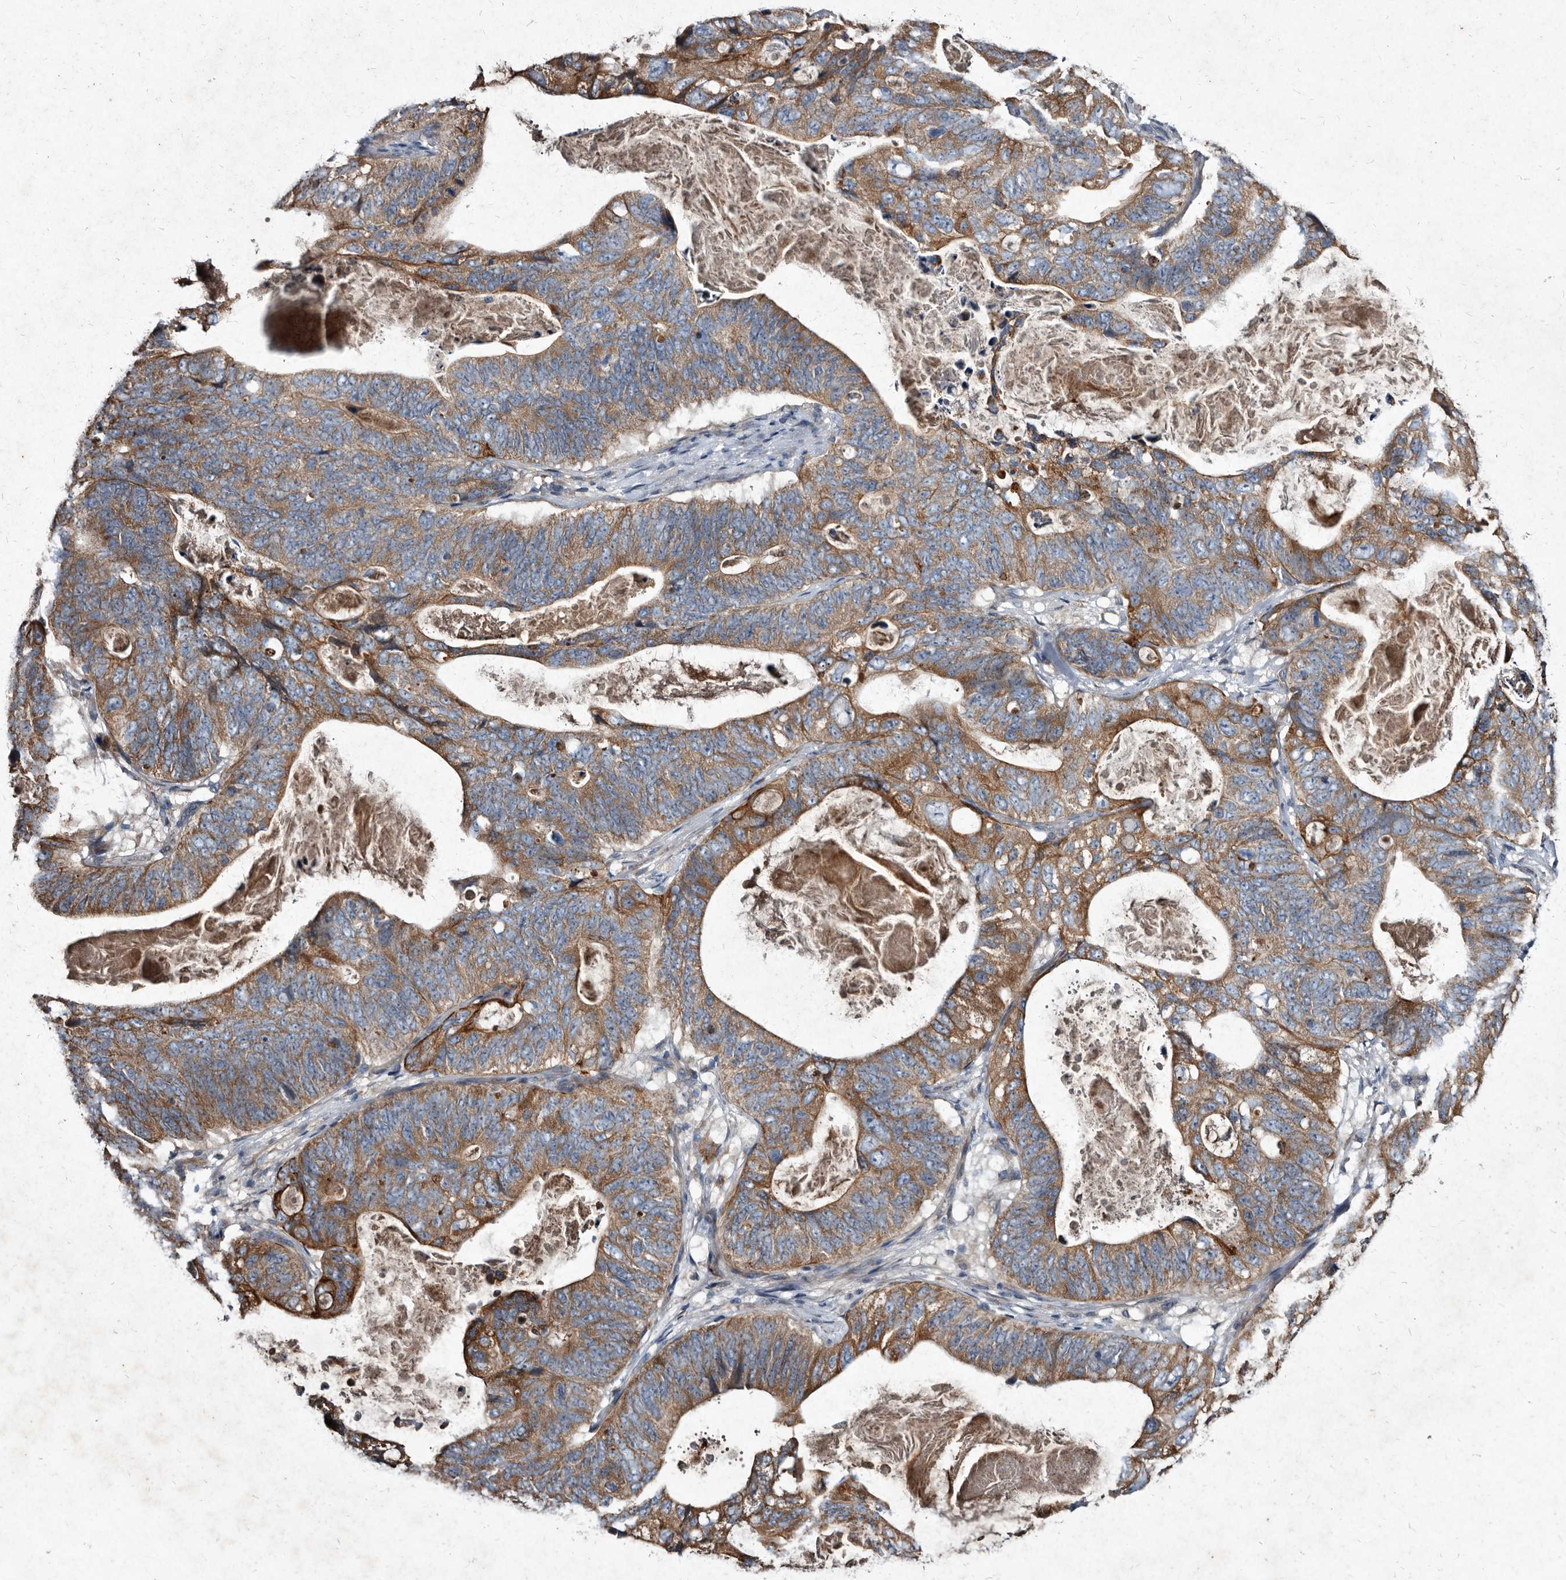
{"staining": {"intensity": "moderate", "quantity": ">75%", "location": "cytoplasmic/membranous"}, "tissue": "stomach cancer", "cell_type": "Tumor cells", "image_type": "cancer", "snomed": [{"axis": "morphology", "description": "Normal tissue, NOS"}, {"axis": "morphology", "description": "Adenocarcinoma, NOS"}, {"axis": "topography", "description": "Stomach"}], "caption": "The immunohistochemical stain shows moderate cytoplasmic/membranous expression in tumor cells of stomach cancer tissue. (DAB IHC with brightfield microscopy, high magnification).", "gene": "YPEL3", "patient": {"sex": "female", "age": 89}}